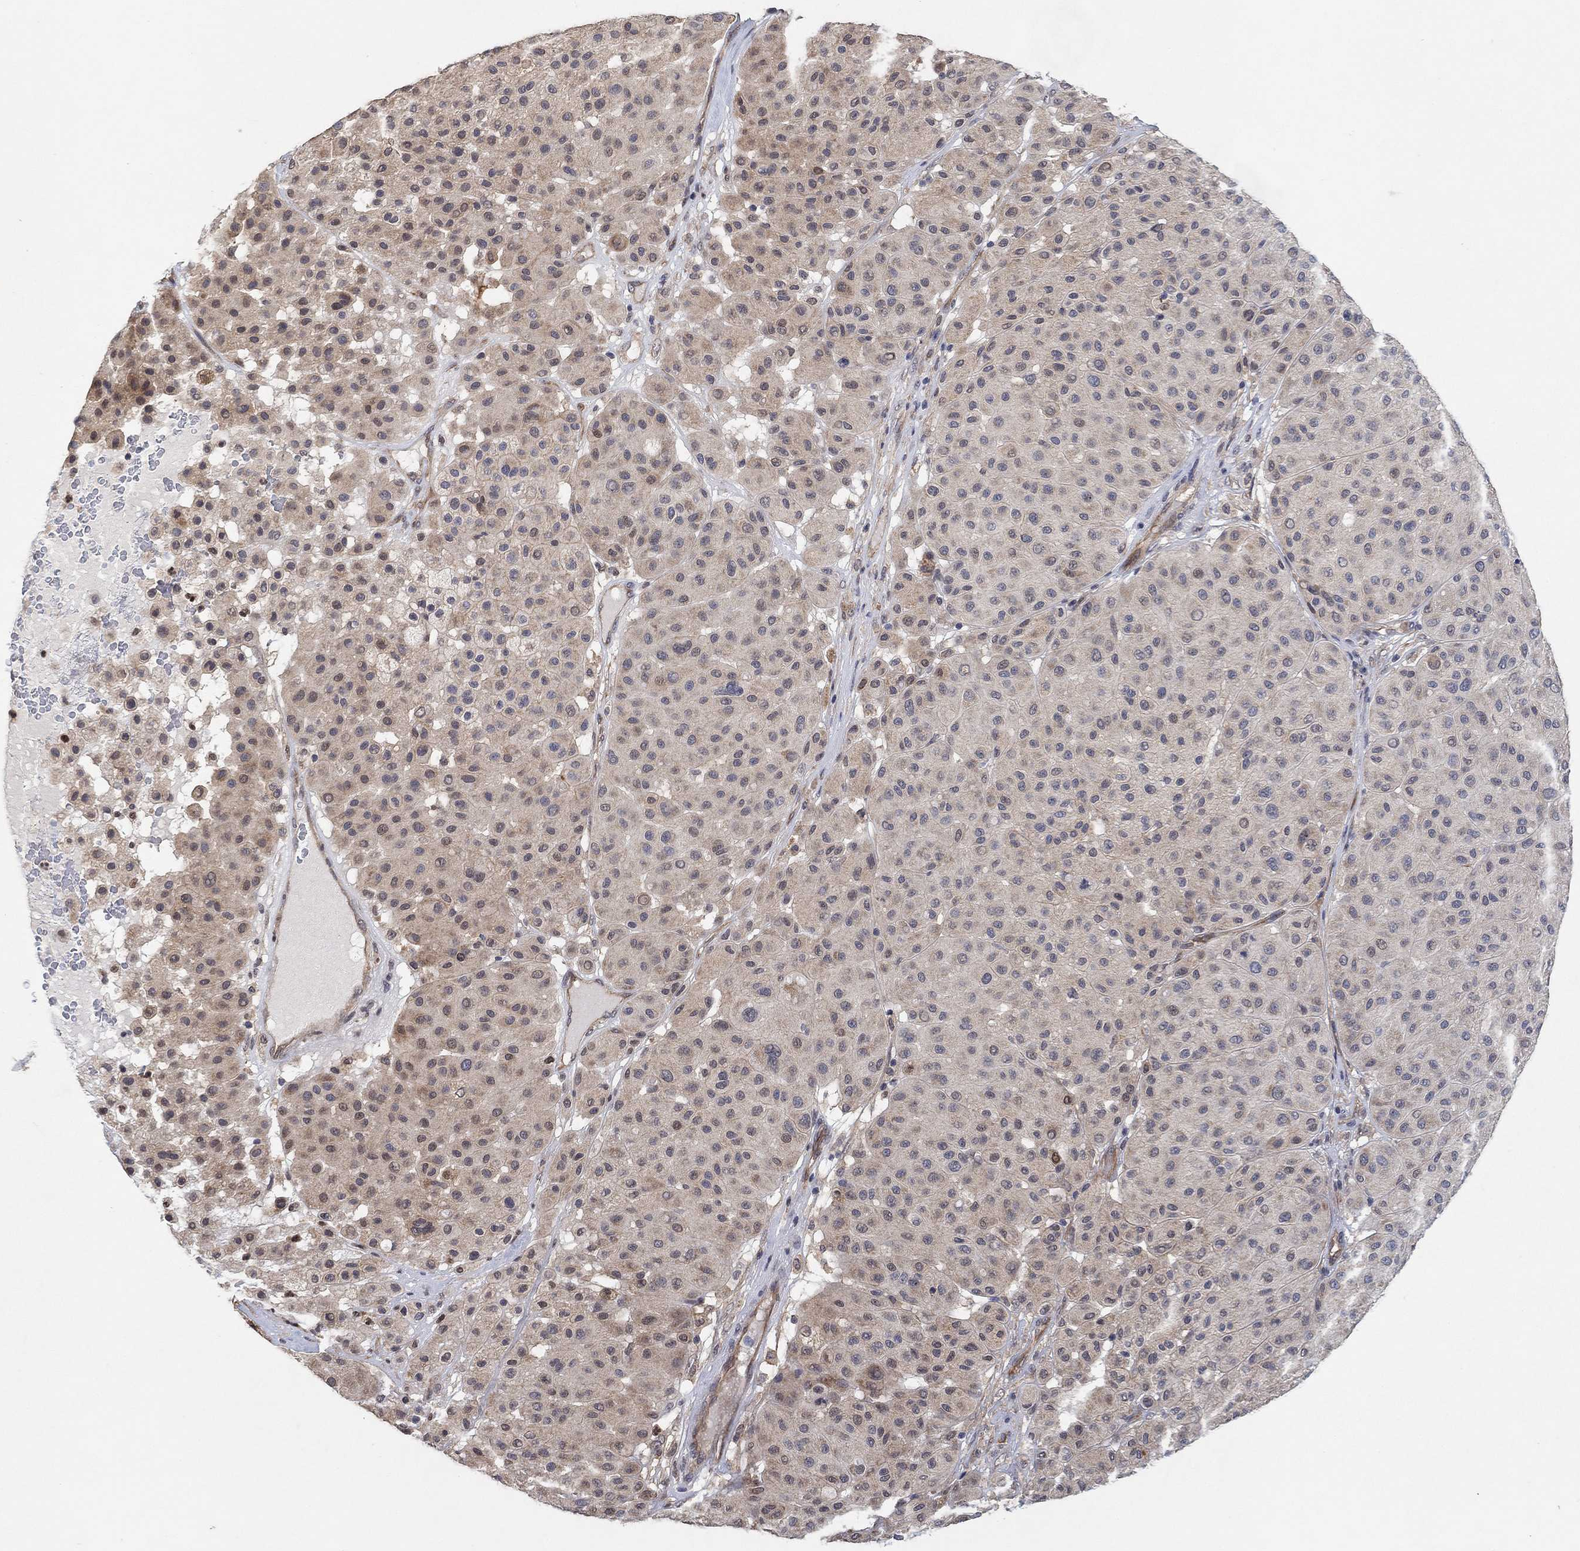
{"staining": {"intensity": "negative", "quantity": "none", "location": "none"}, "tissue": "melanoma", "cell_type": "Tumor cells", "image_type": "cancer", "snomed": [{"axis": "morphology", "description": "Malignant melanoma, Metastatic site"}, {"axis": "topography", "description": "Smooth muscle"}], "caption": "Melanoma stained for a protein using IHC displays no expression tumor cells.", "gene": "MCUR1", "patient": {"sex": "male", "age": 41}}